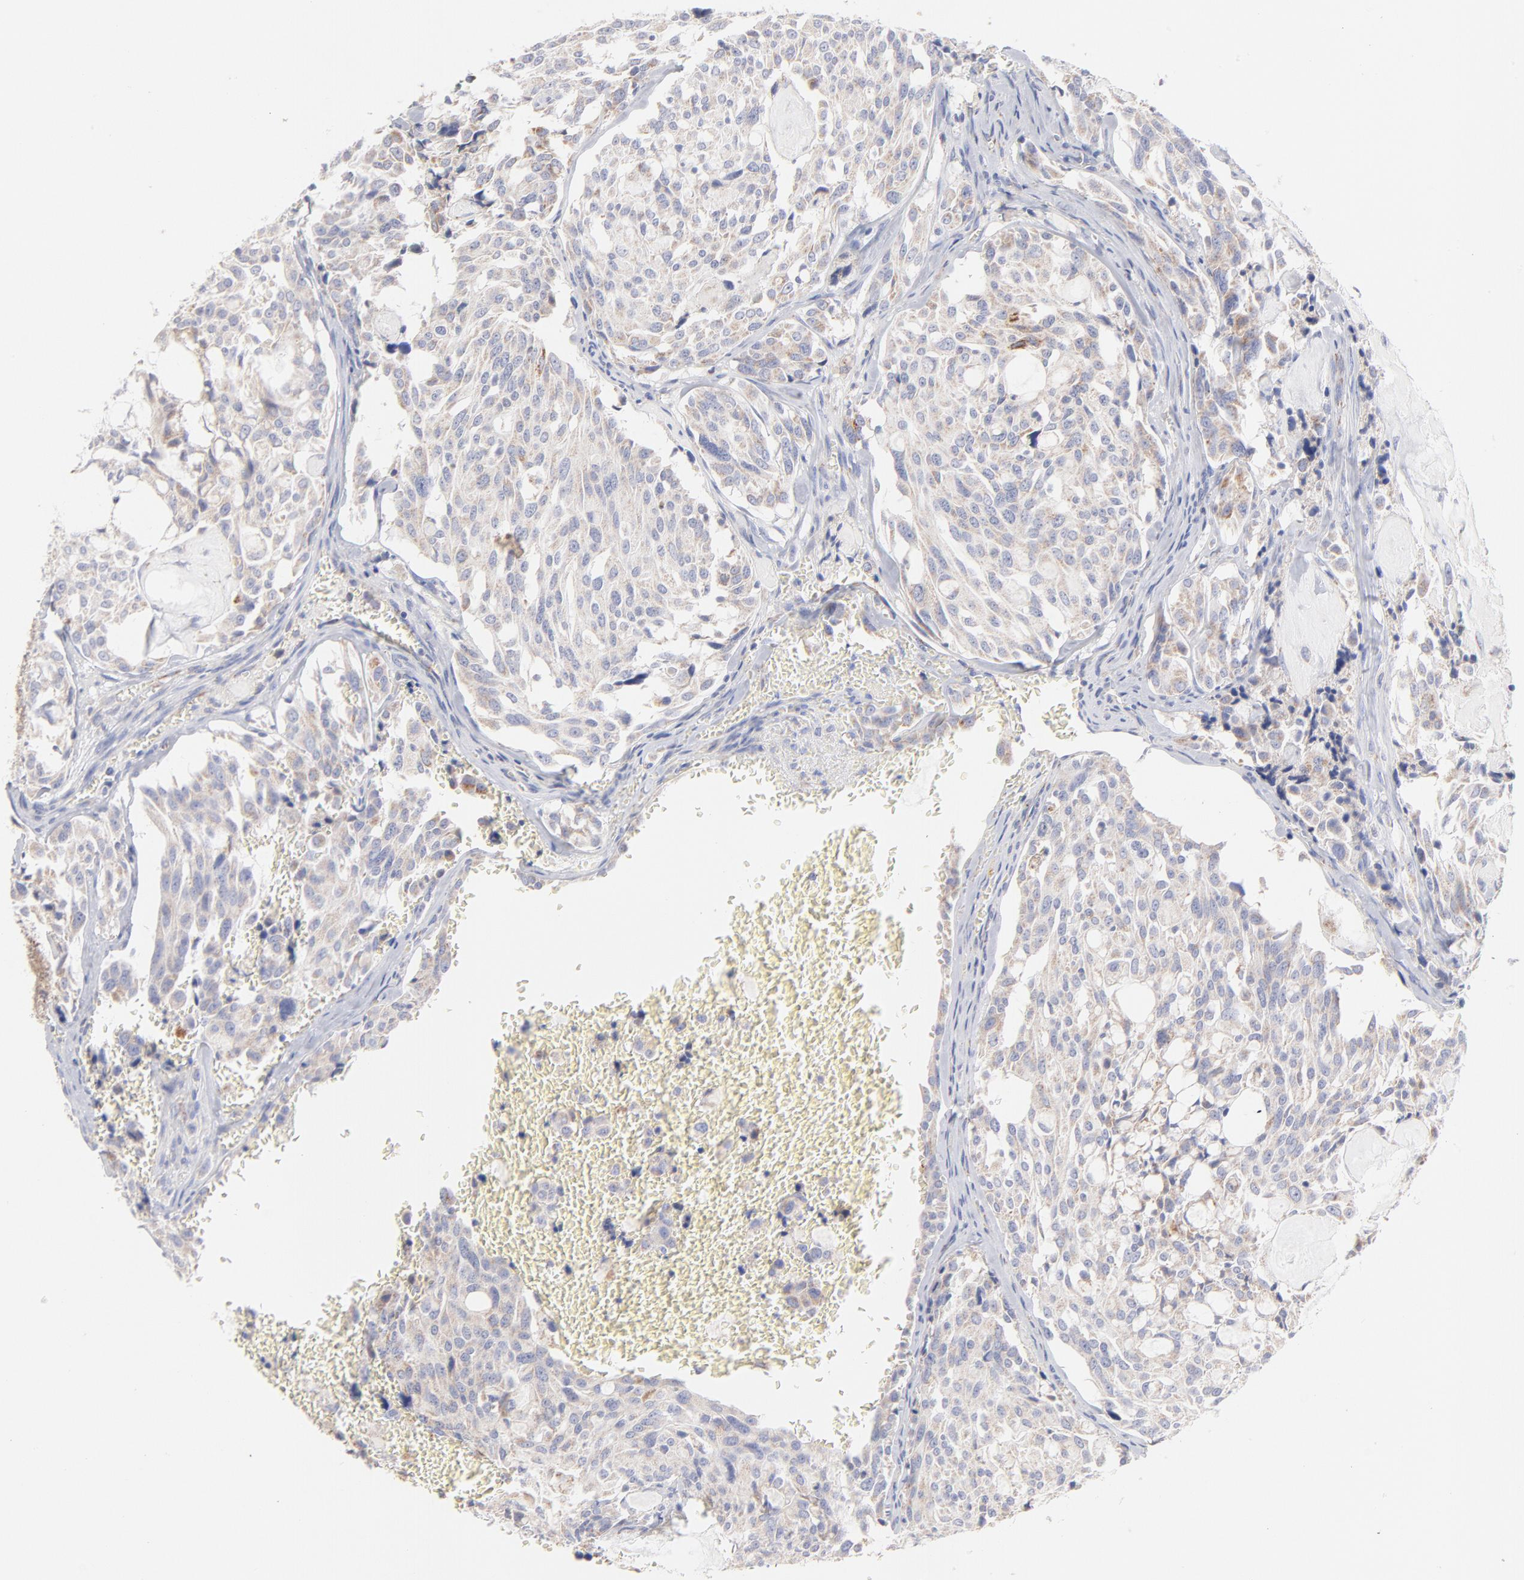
{"staining": {"intensity": "weak", "quantity": "<25%", "location": "cytoplasmic/membranous"}, "tissue": "thyroid cancer", "cell_type": "Tumor cells", "image_type": "cancer", "snomed": [{"axis": "morphology", "description": "Carcinoma, NOS"}, {"axis": "morphology", "description": "Carcinoid, malignant, NOS"}, {"axis": "topography", "description": "Thyroid gland"}], "caption": "This histopathology image is of thyroid carcinoma stained with IHC to label a protein in brown with the nuclei are counter-stained blue. There is no staining in tumor cells.", "gene": "TIMM8A", "patient": {"sex": "male", "age": 33}}